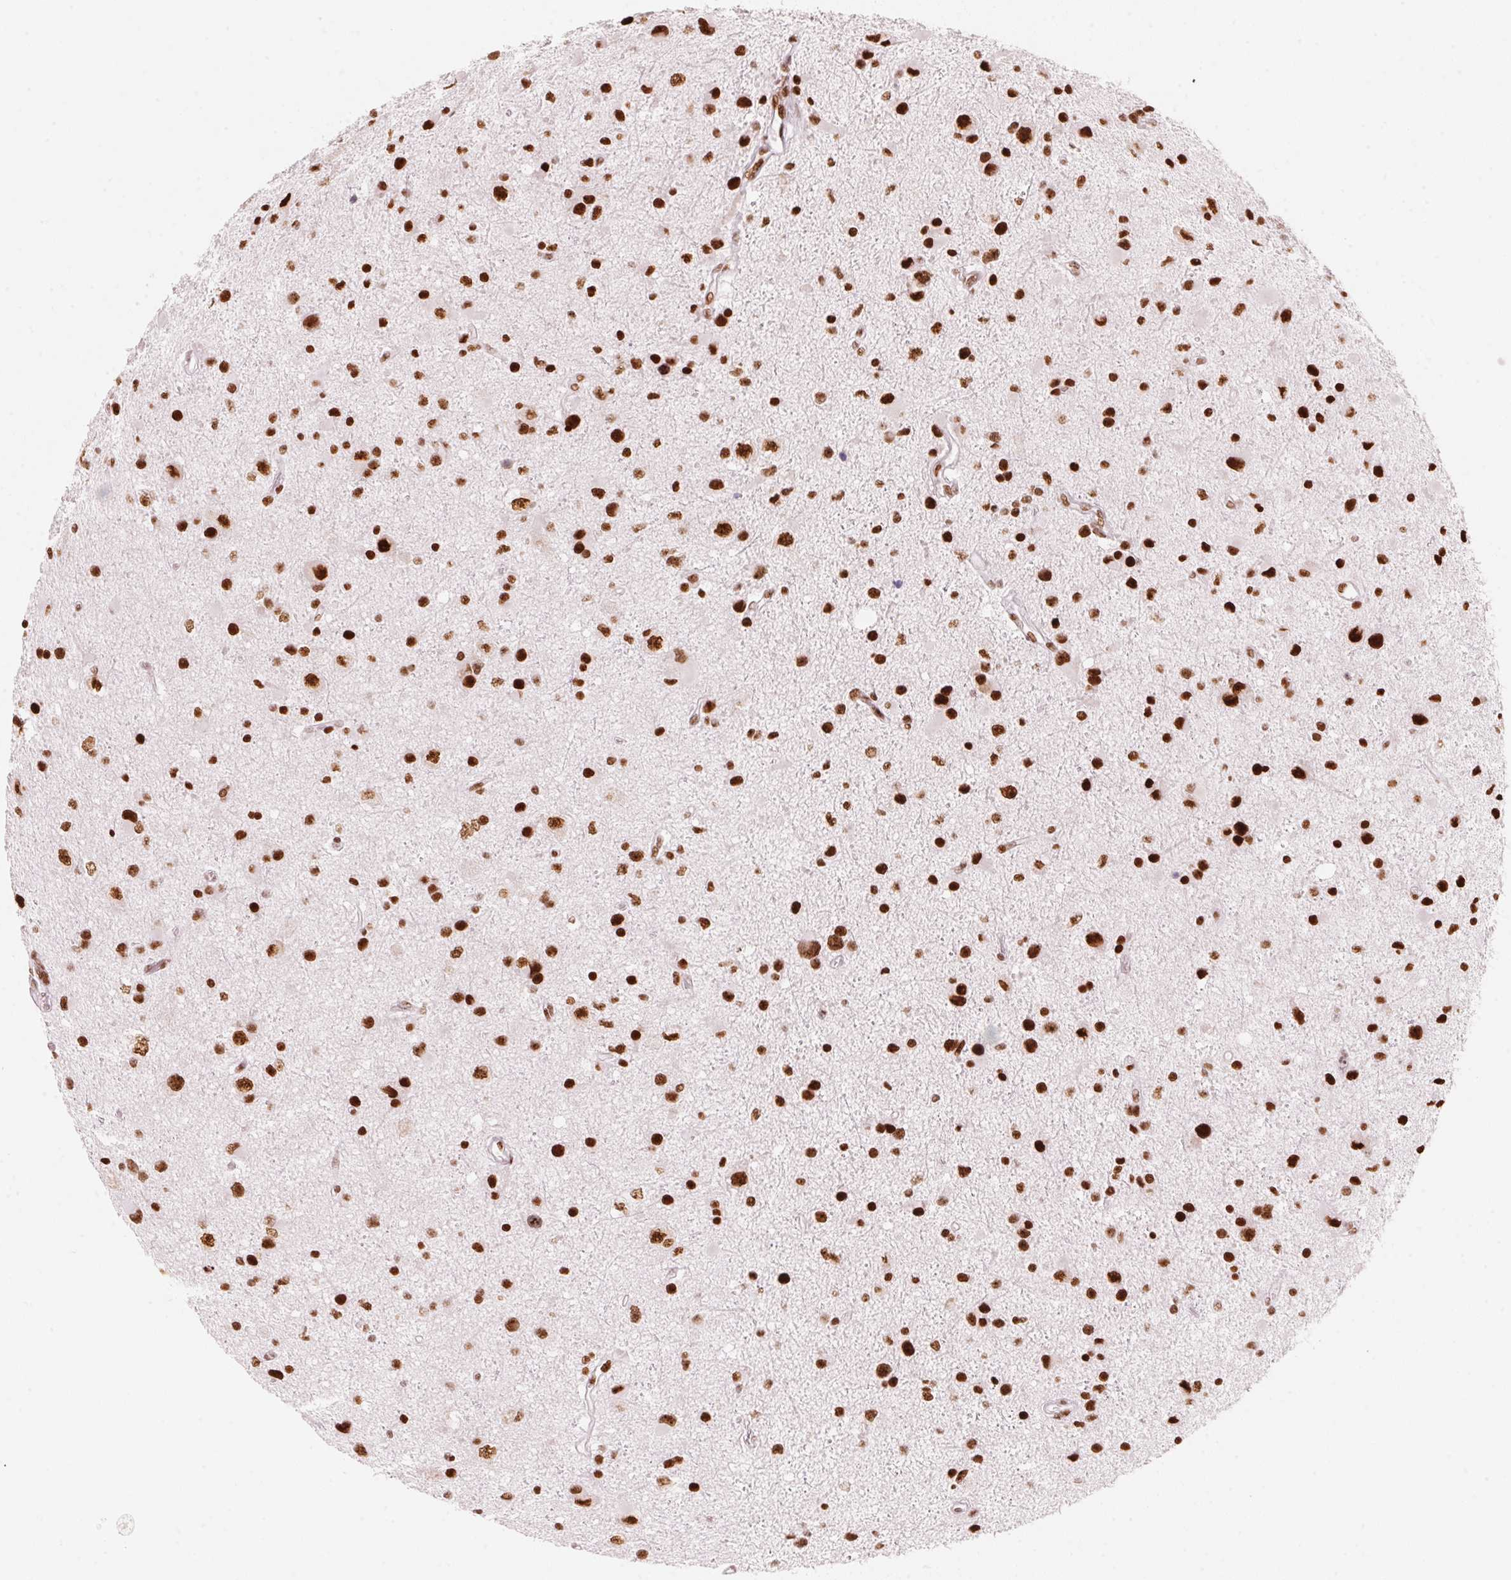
{"staining": {"intensity": "strong", "quantity": ">75%", "location": "nuclear"}, "tissue": "glioma", "cell_type": "Tumor cells", "image_type": "cancer", "snomed": [{"axis": "morphology", "description": "Glioma, malignant, Low grade"}, {"axis": "topography", "description": "Brain"}], "caption": "A photomicrograph of glioma stained for a protein displays strong nuclear brown staining in tumor cells.", "gene": "NXF1", "patient": {"sex": "female", "age": 32}}